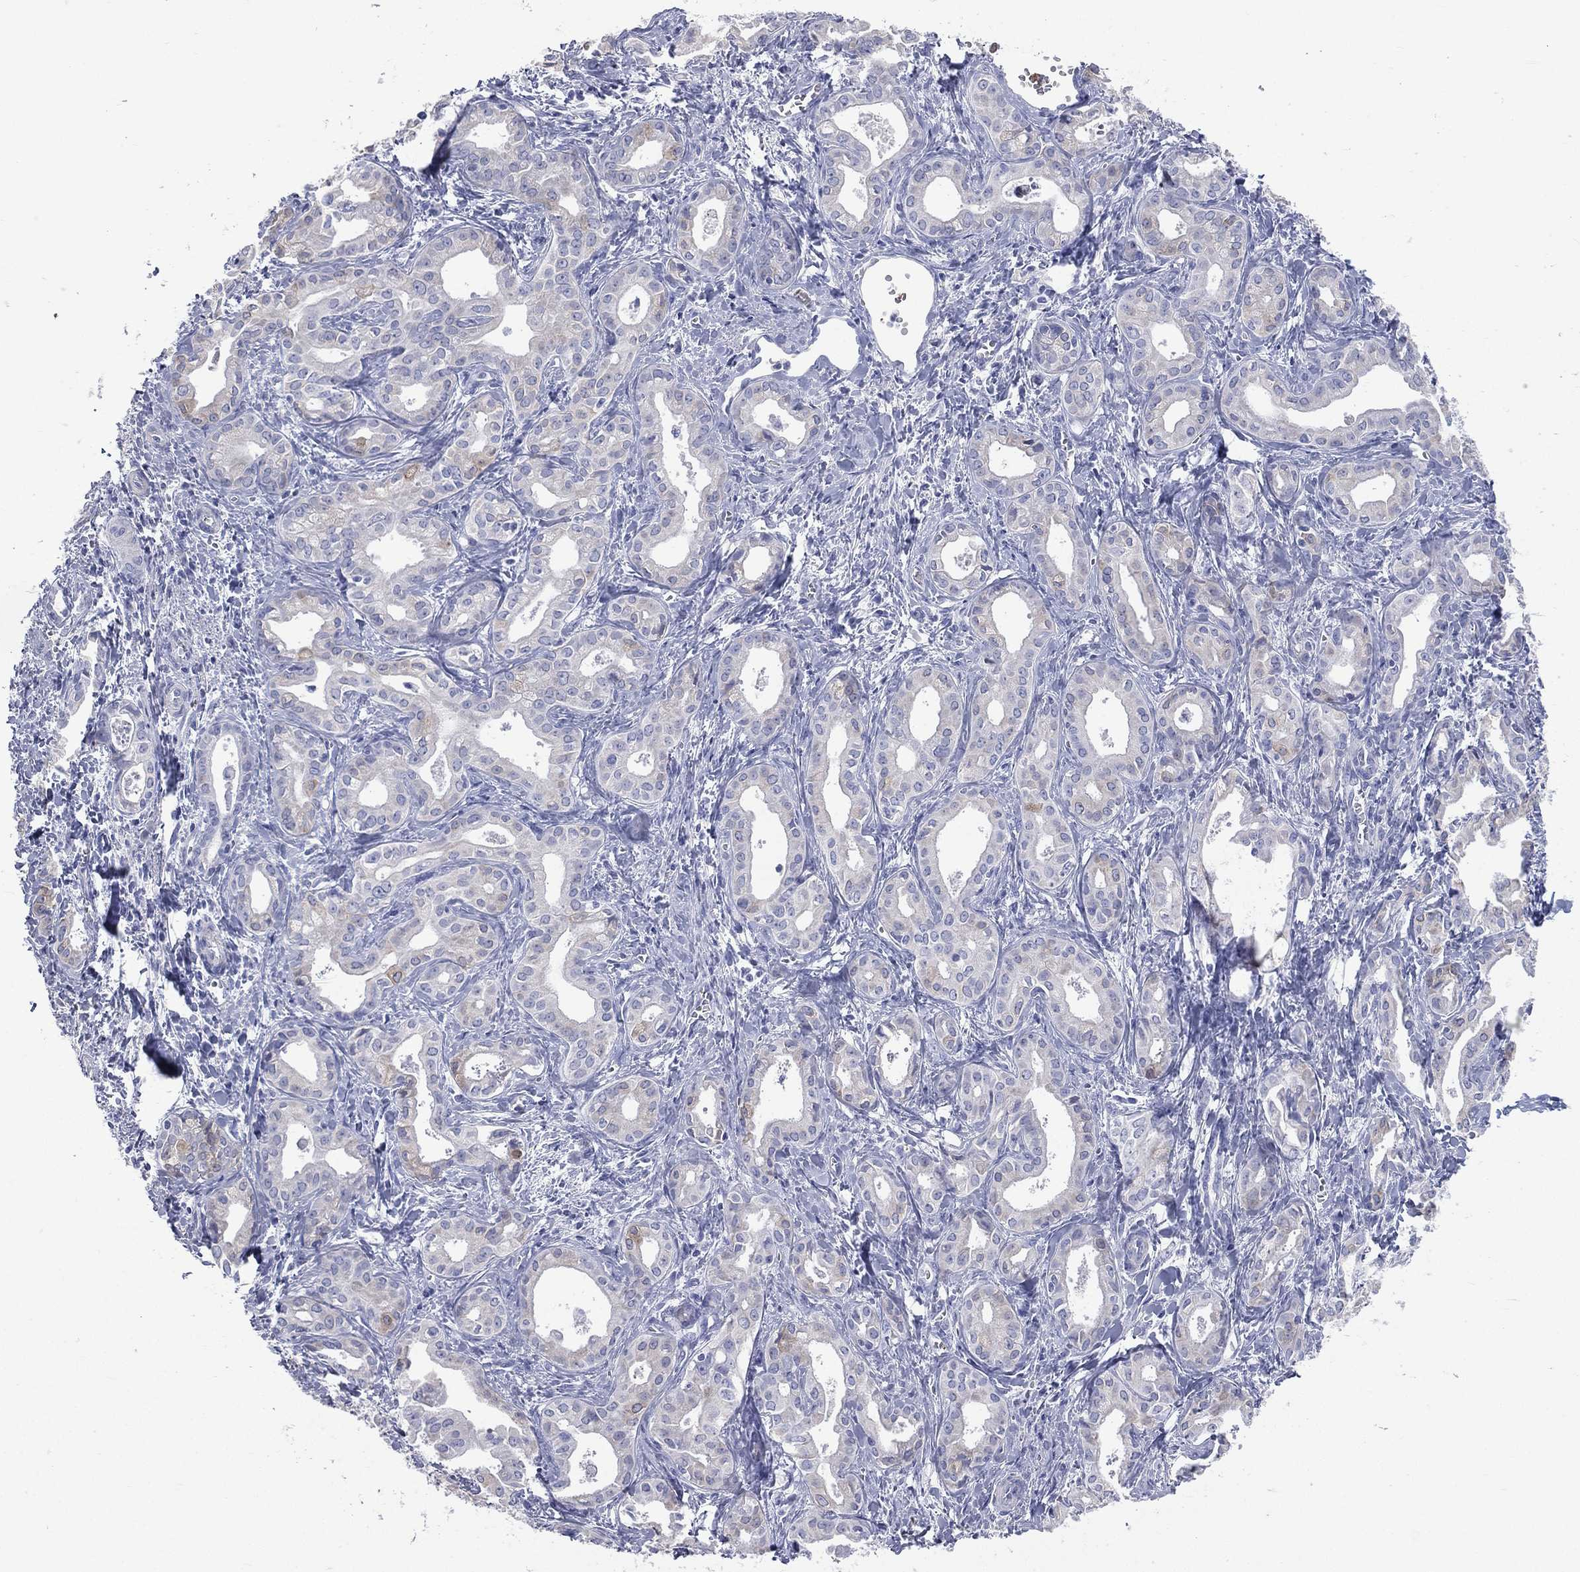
{"staining": {"intensity": "weak", "quantity": "<25%", "location": "cytoplasmic/membranous"}, "tissue": "liver cancer", "cell_type": "Tumor cells", "image_type": "cancer", "snomed": [{"axis": "morphology", "description": "Cholangiocarcinoma"}, {"axis": "topography", "description": "Liver"}], "caption": "Image shows no protein staining in tumor cells of liver cancer tissue.", "gene": "CES2", "patient": {"sex": "female", "age": 65}}